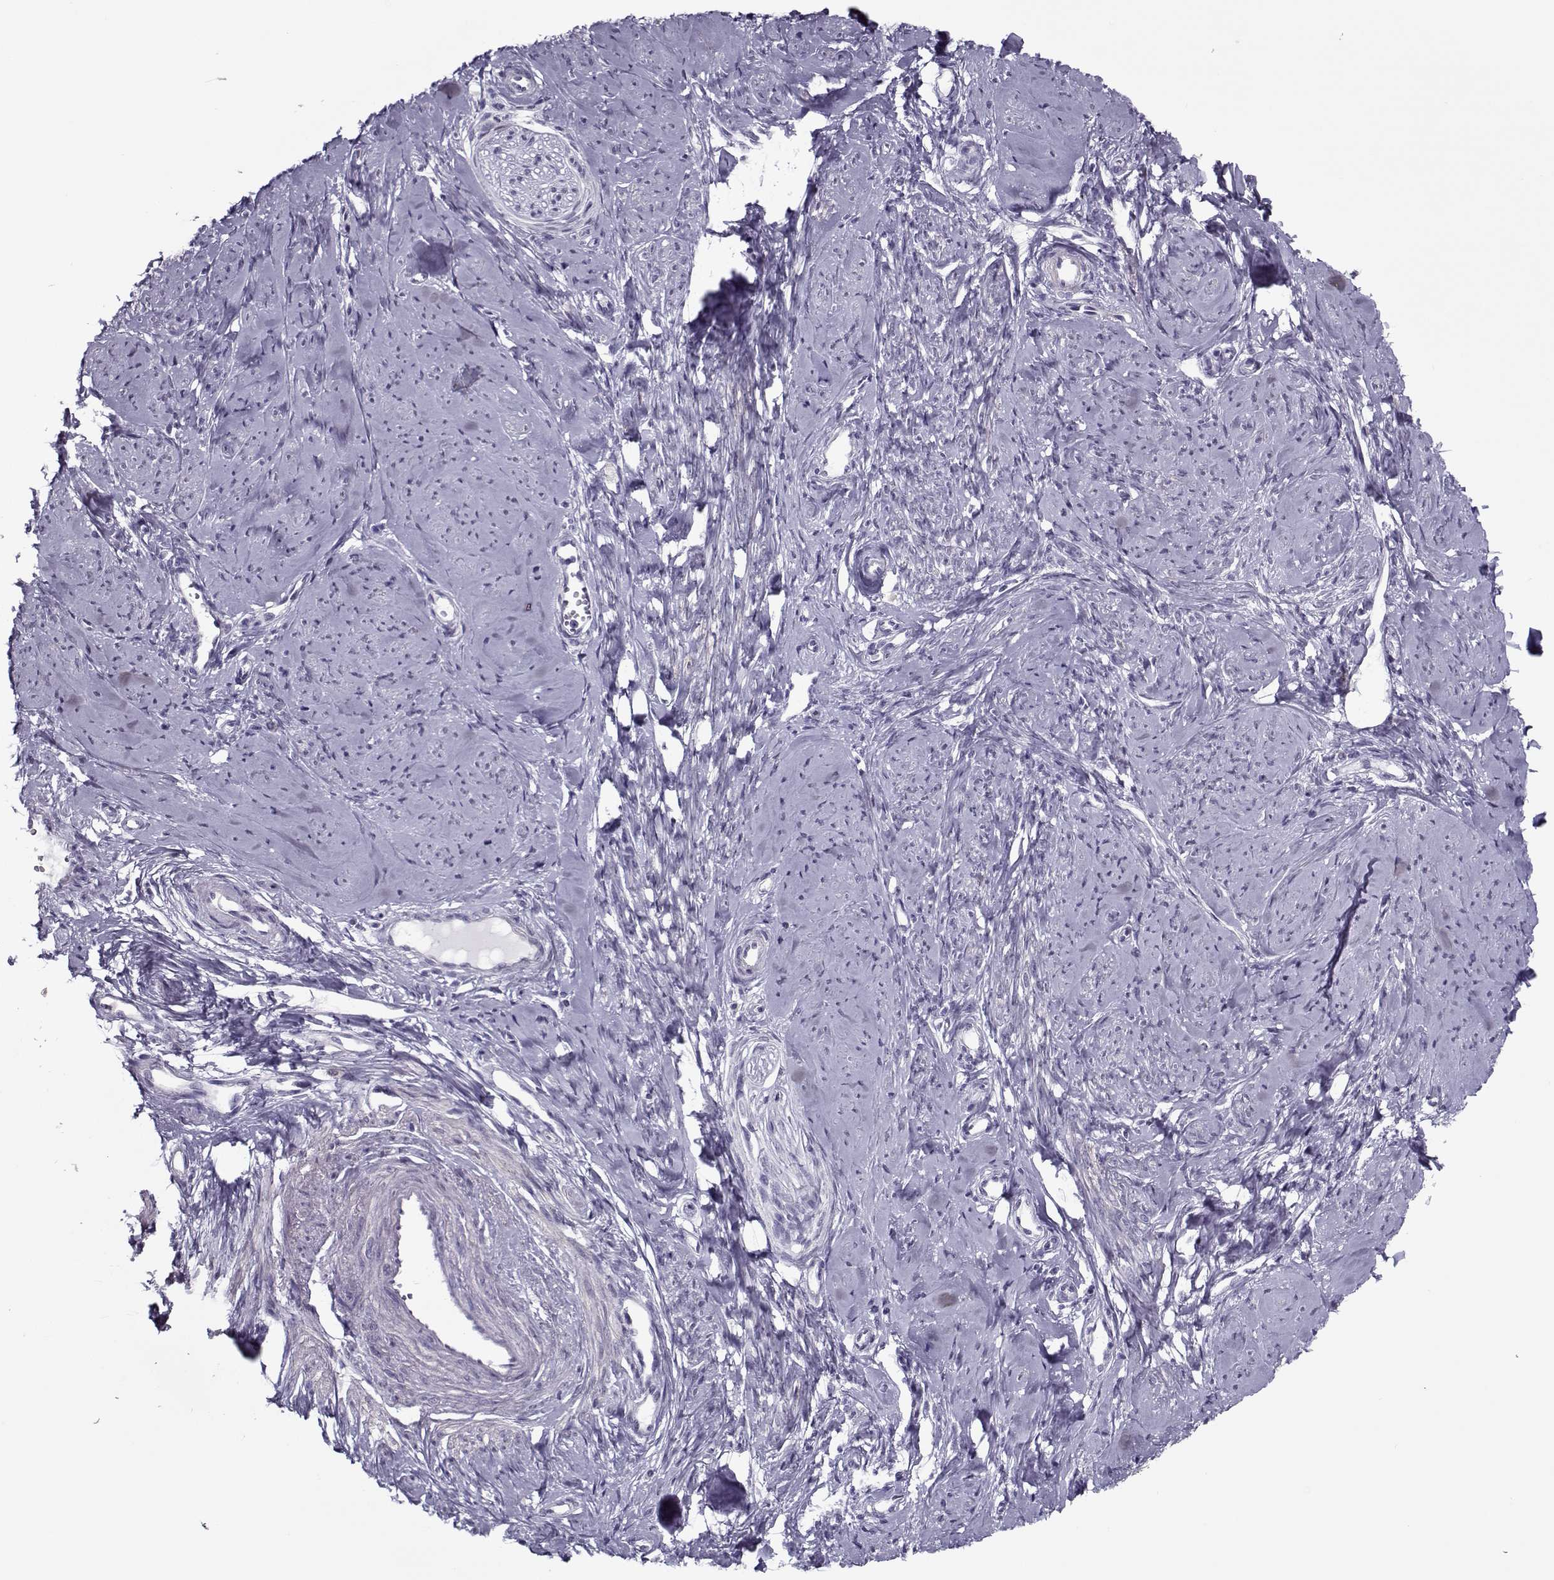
{"staining": {"intensity": "negative", "quantity": "none", "location": "none"}, "tissue": "smooth muscle", "cell_type": "Smooth muscle cells", "image_type": "normal", "snomed": [{"axis": "morphology", "description": "Normal tissue, NOS"}, {"axis": "topography", "description": "Smooth muscle"}], "caption": "This is an immunohistochemistry photomicrograph of unremarkable smooth muscle. There is no positivity in smooth muscle cells.", "gene": "CIBAR1", "patient": {"sex": "female", "age": 48}}